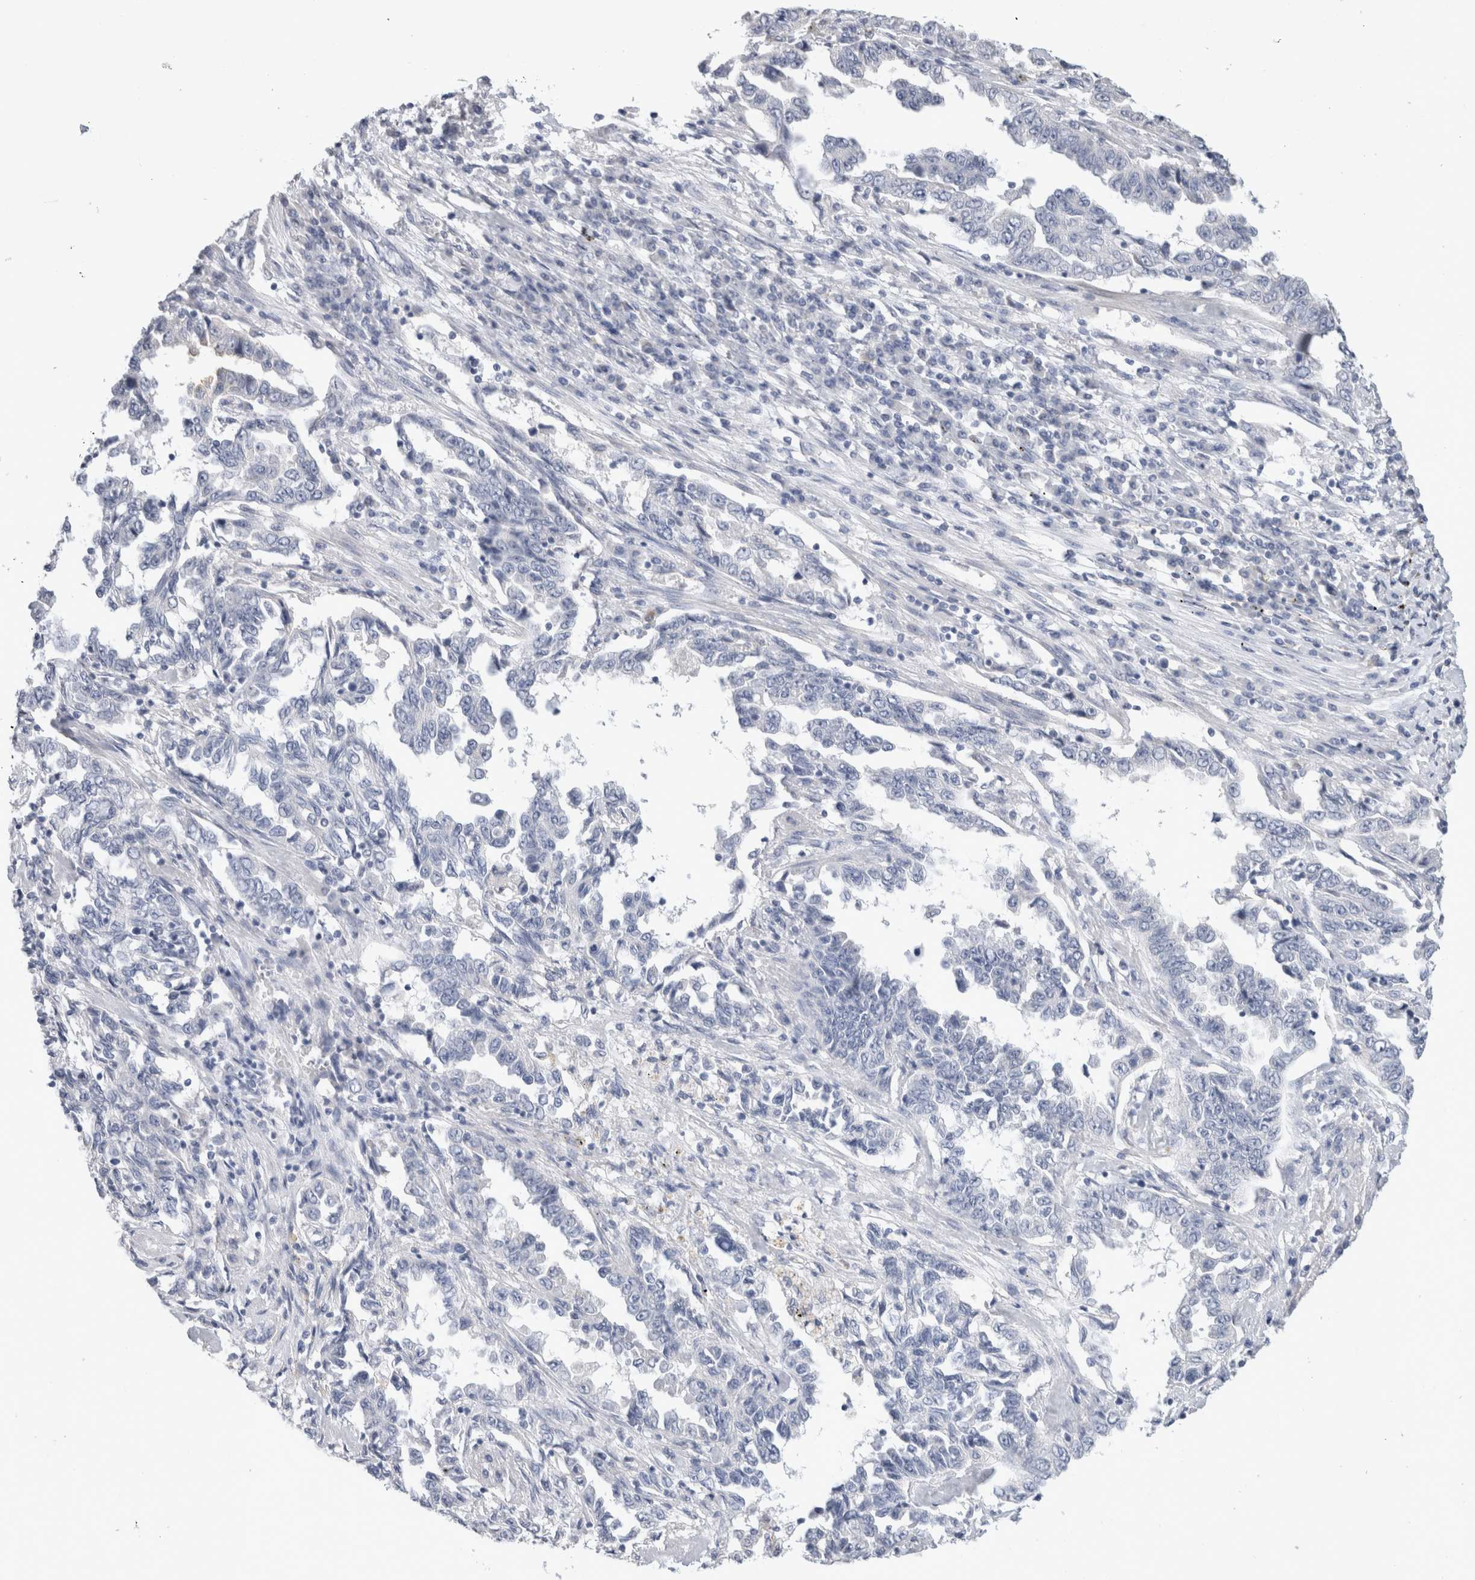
{"staining": {"intensity": "negative", "quantity": "none", "location": "none"}, "tissue": "lung cancer", "cell_type": "Tumor cells", "image_type": "cancer", "snomed": [{"axis": "morphology", "description": "Adenocarcinoma, NOS"}, {"axis": "topography", "description": "Lung"}], "caption": "Immunohistochemical staining of adenocarcinoma (lung) displays no significant expression in tumor cells.", "gene": "BCAN", "patient": {"sex": "female", "age": 51}}